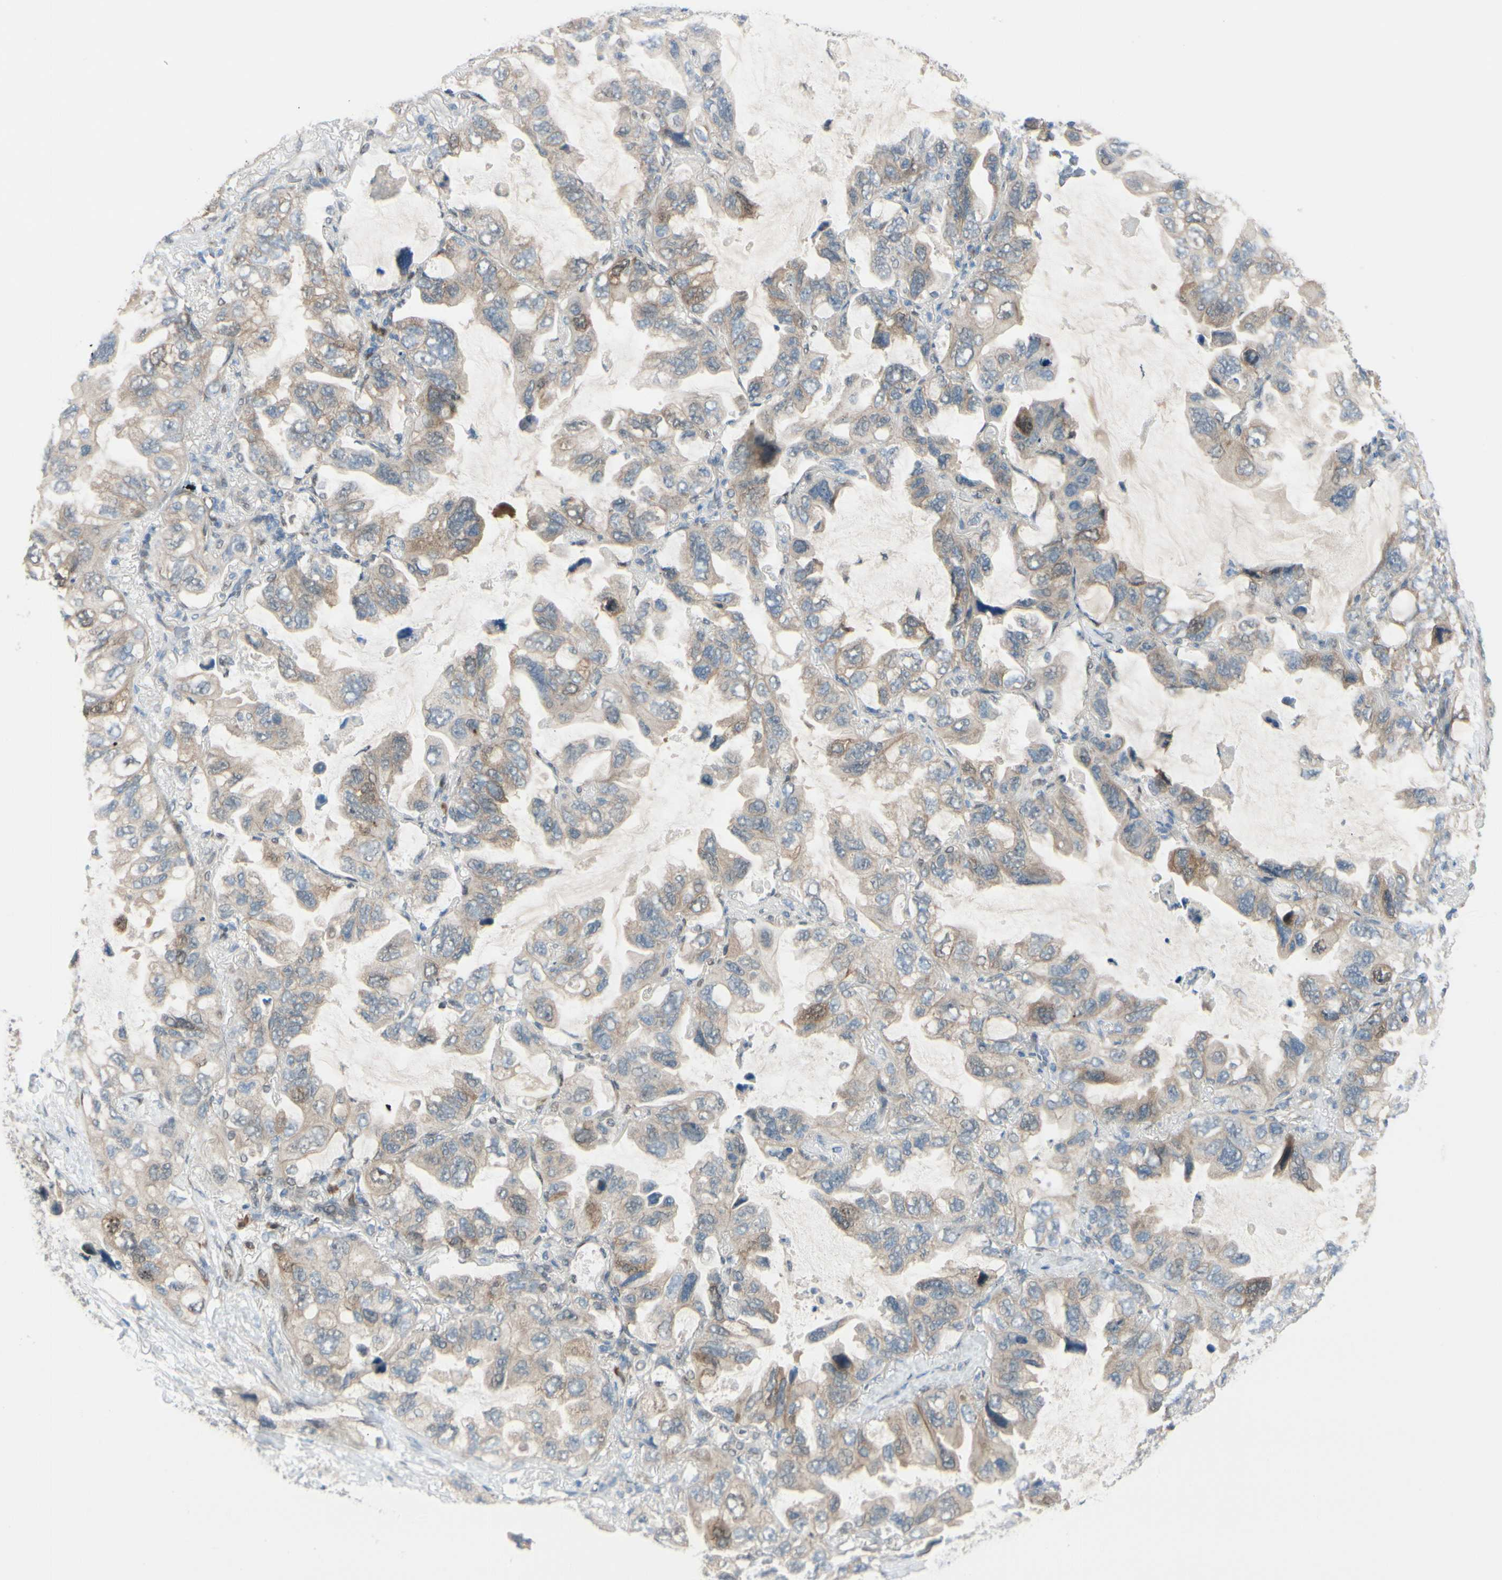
{"staining": {"intensity": "moderate", "quantity": "<25%", "location": "cytoplasmic/membranous"}, "tissue": "lung cancer", "cell_type": "Tumor cells", "image_type": "cancer", "snomed": [{"axis": "morphology", "description": "Squamous cell carcinoma, NOS"}, {"axis": "topography", "description": "Lung"}], "caption": "Protein expression analysis of human squamous cell carcinoma (lung) reveals moderate cytoplasmic/membranous positivity in about <25% of tumor cells.", "gene": "PTTG1", "patient": {"sex": "female", "age": 73}}